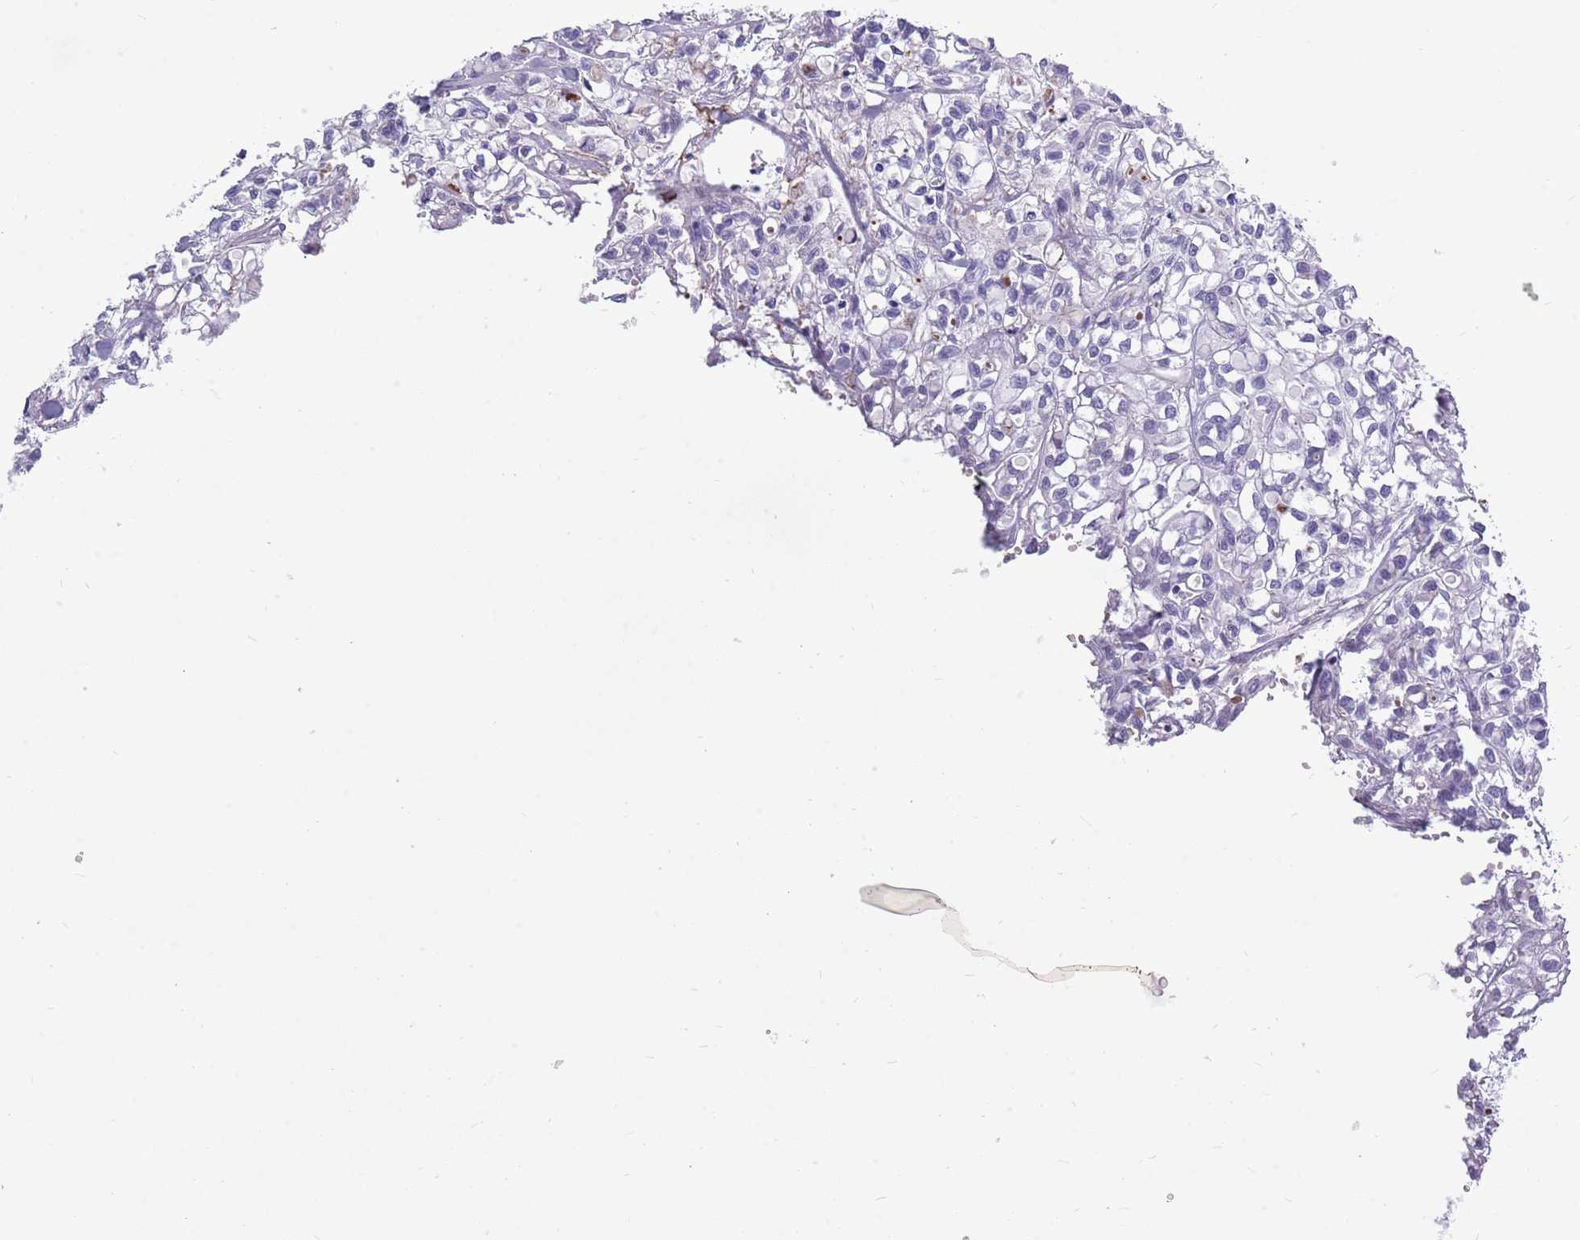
{"staining": {"intensity": "negative", "quantity": "none", "location": "none"}, "tissue": "urothelial cancer", "cell_type": "Tumor cells", "image_type": "cancer", "snomed": [{"axis": "morphology", "description": "Urothelial carcinoma, High grade"}, {"axis": "topography", "description": "Urinary bladder"}], "caption": "Immunohistochemistry photomicrograph of neoplastic tissue: high-grade urothelial carcinoma stained with DAB exhibits no significant protein staining in tumor cells.", "gene": "ZNF425", "patient": {"sex": "male", "age": 67}}